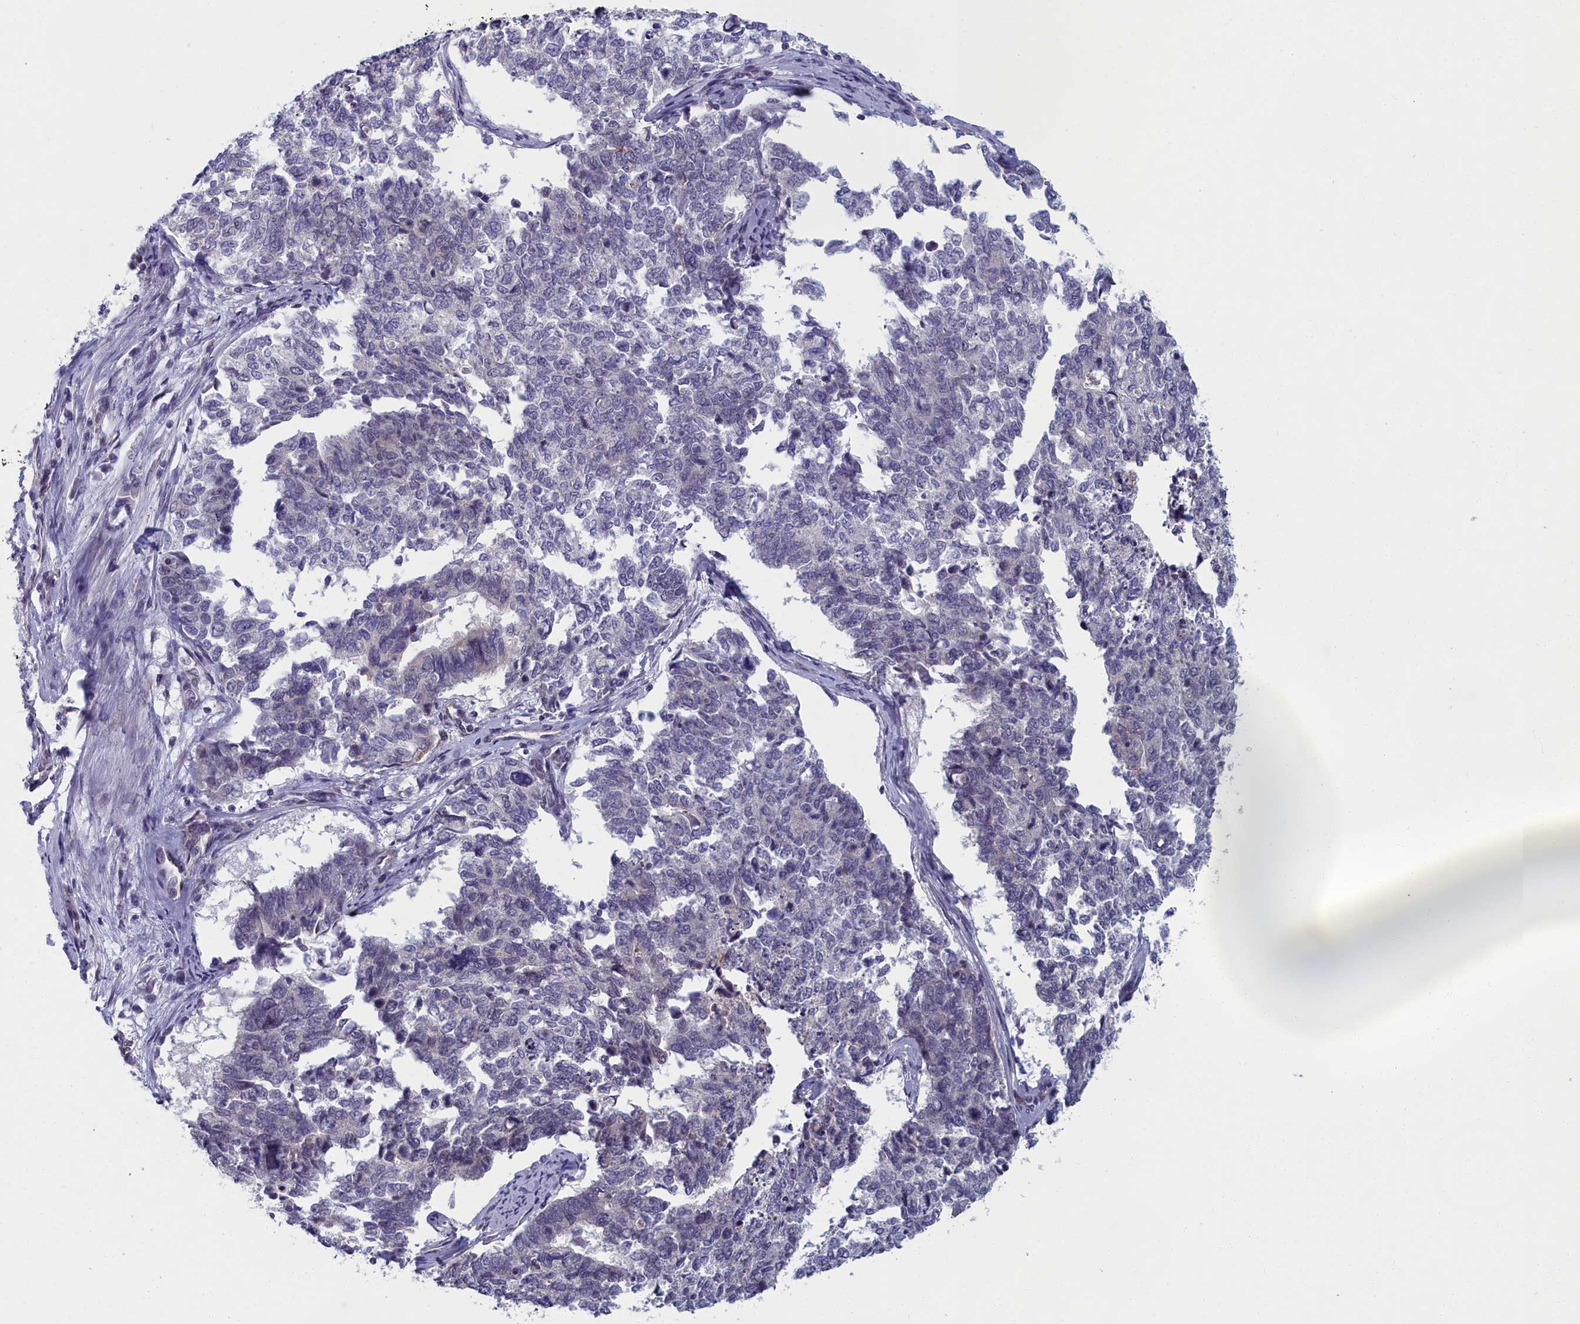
{"staining": {"intensity": "negative", "quantity": "none", "location": "none"}, "tissue": "cervical cancer", "cell_type": "Tumor cells", "image_type": "cancer", "snomed": [{"axis": "morphology", "description": "Squamous cell carcinoma, NOS"}, {"axis": "topography", "description": "Cervix"}], "caption": "Tumor cells are negative for protein expression in human cervical squamous cell carcinoma.", "gene": "DNAJC17", "patient": {"sex": "female", "age": 63}}